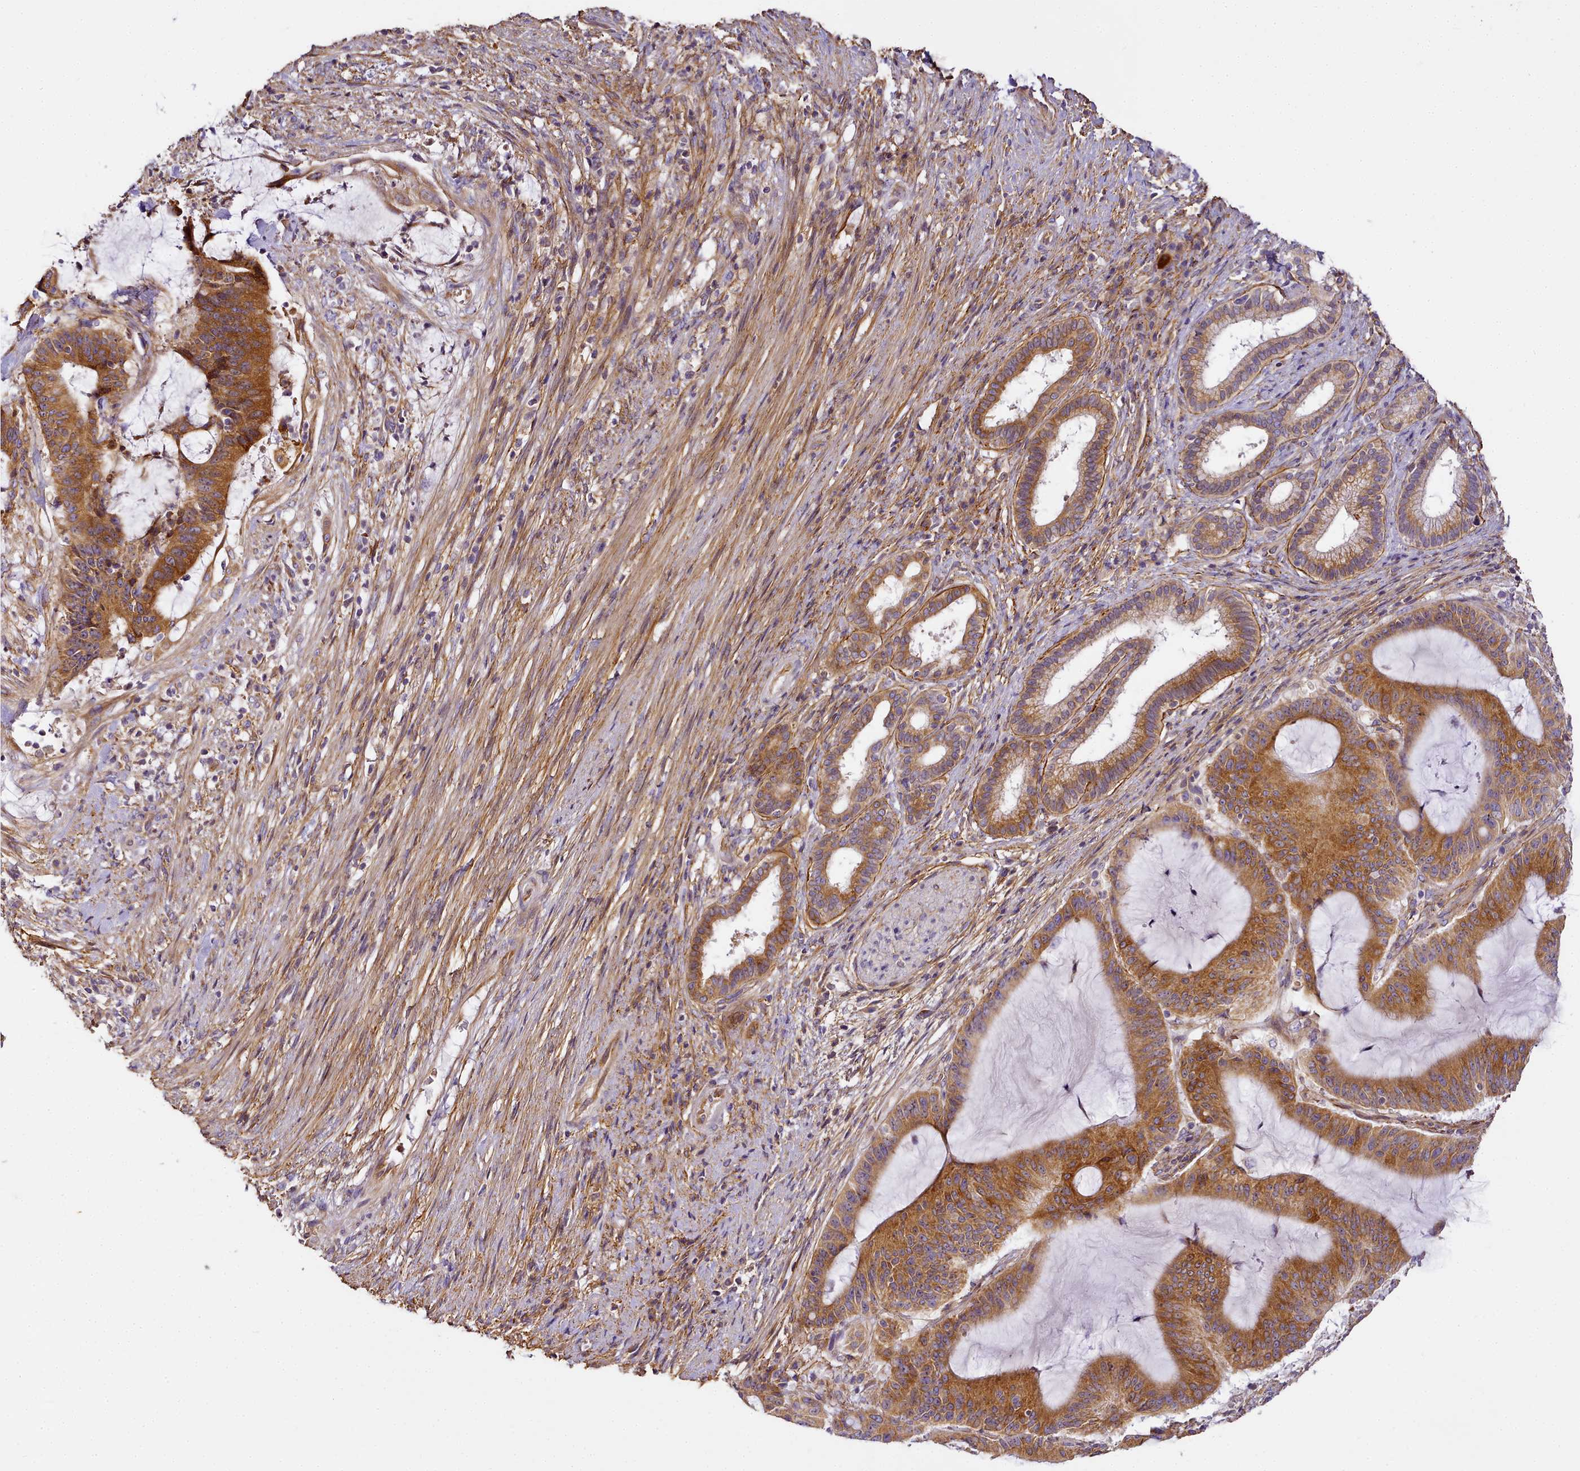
{"staining": {"intensity": "moderate", "quantity": ">75%", "location": "cytoplasmic/membranous"}, "tissue": "liver cancer", "cell_type": "Tumor cells", "image_type": "cancer", "snomed": [{"axis": "morphology", "description": "Normal tissue, NOS"}, {"axis": "morphology", "description": "Cholangiocarcinoma"}, {"axis": "topography", "description": "Liver"}, {"axis": "topography", "description": "Peripheral nerve tissue"}], "caption": "Immunohistochemistry of liver cancer (cholangiocarcinoma) exhibits medium levels of moderate cytoplasmic/membranous staining in approximately >75% of tumor cells.", "gene": "NBPF1", "patient": {"sex": "female", "age": 73}}